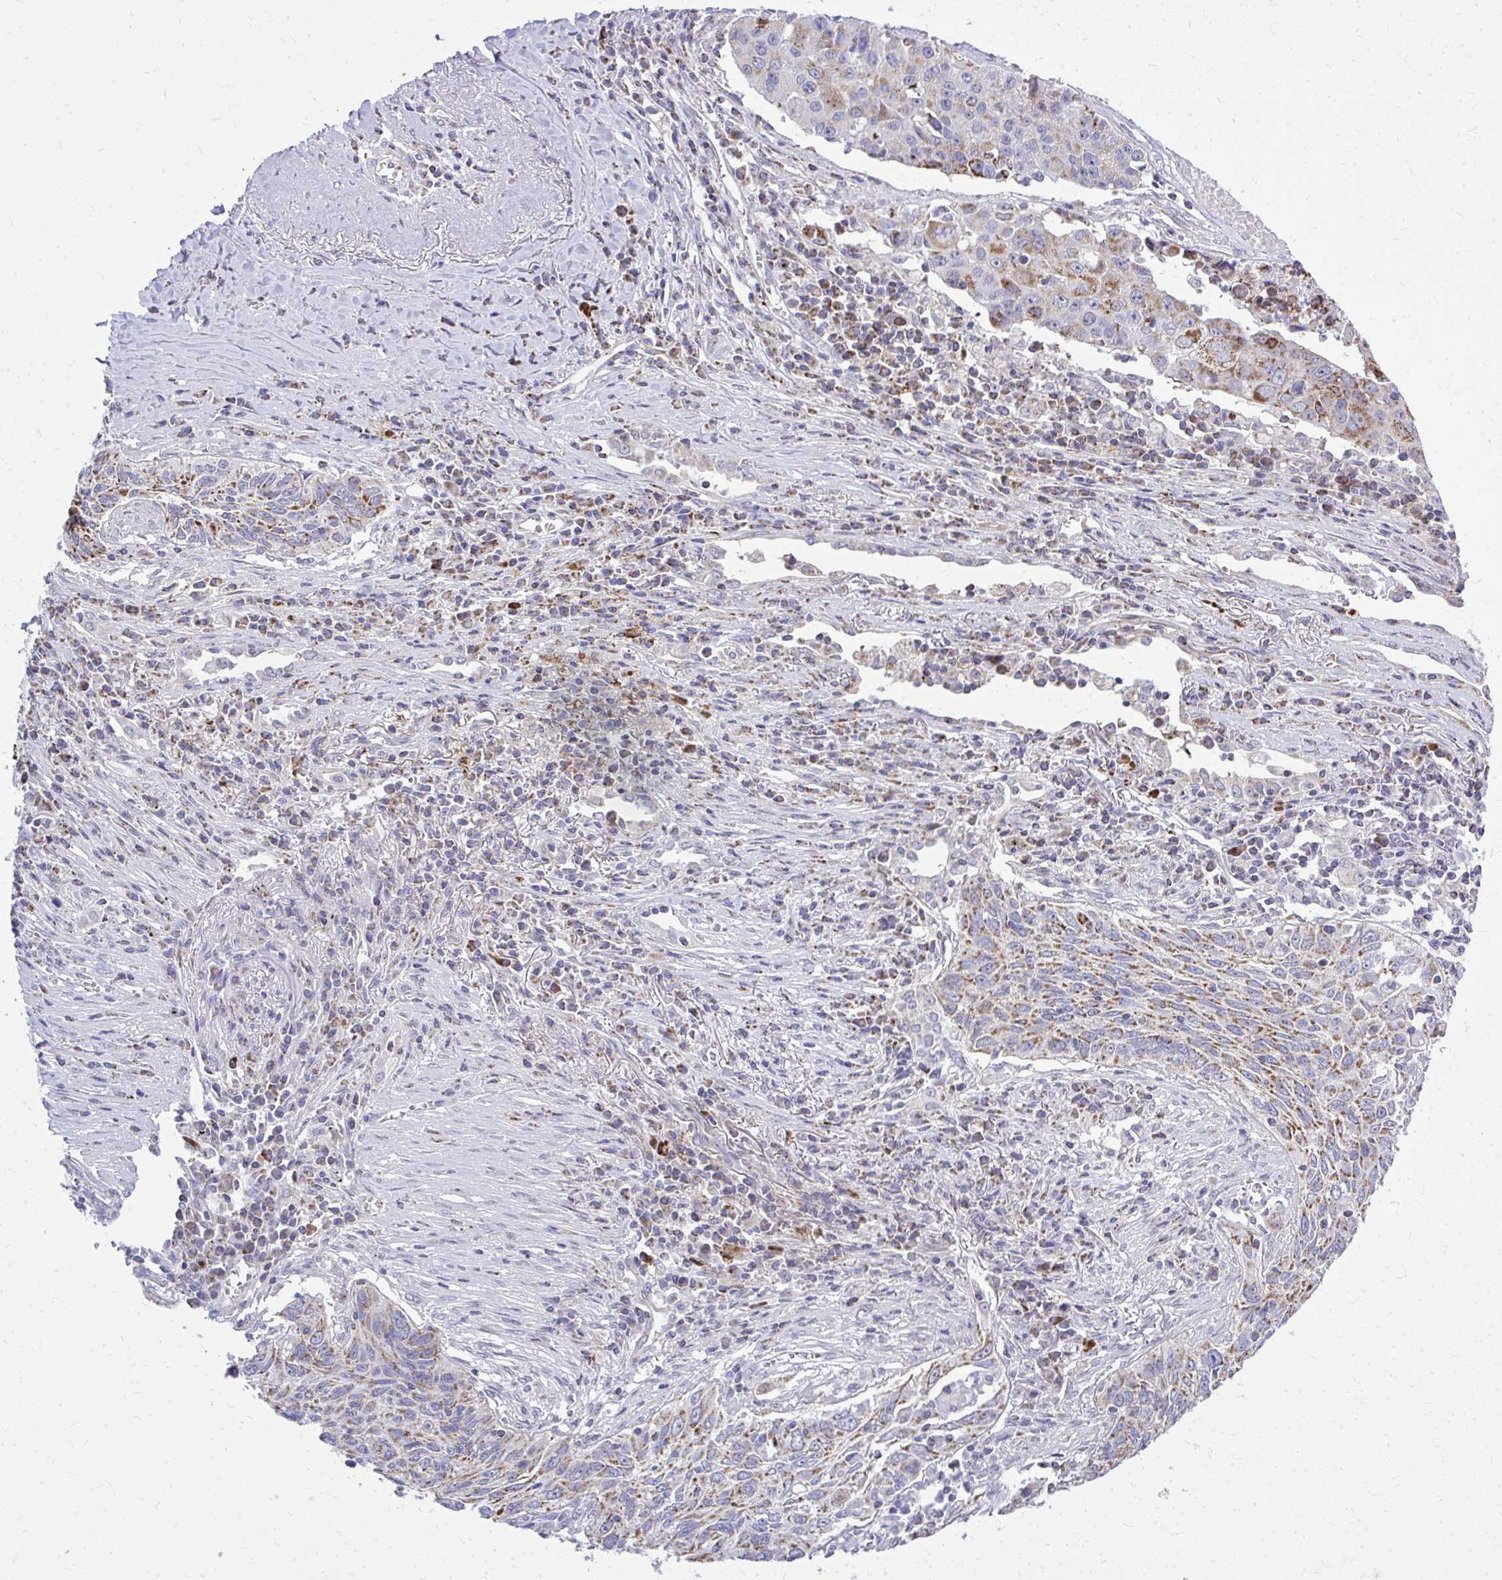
{"staining": {"intensity": "moderate", "quantity": ">75%", "location": "cytoplasmic/membranous"}, "tissue": "lung cancer", "cell_type": "Tumor cells", "image_type": "cancer", "snomed": [{"axis": "morphology", "description": "Squamous cell carcinoma, NOS"}, {"axis": "topography", "description": "Lung"}], "caption": "Lung cancer stained with a brown dye displays moderate cytoplasmic/membranous positive expression in about >75% of tumor cells.", "gene": "ZNF362", "patient": {"sex": "female", "age": 66}}